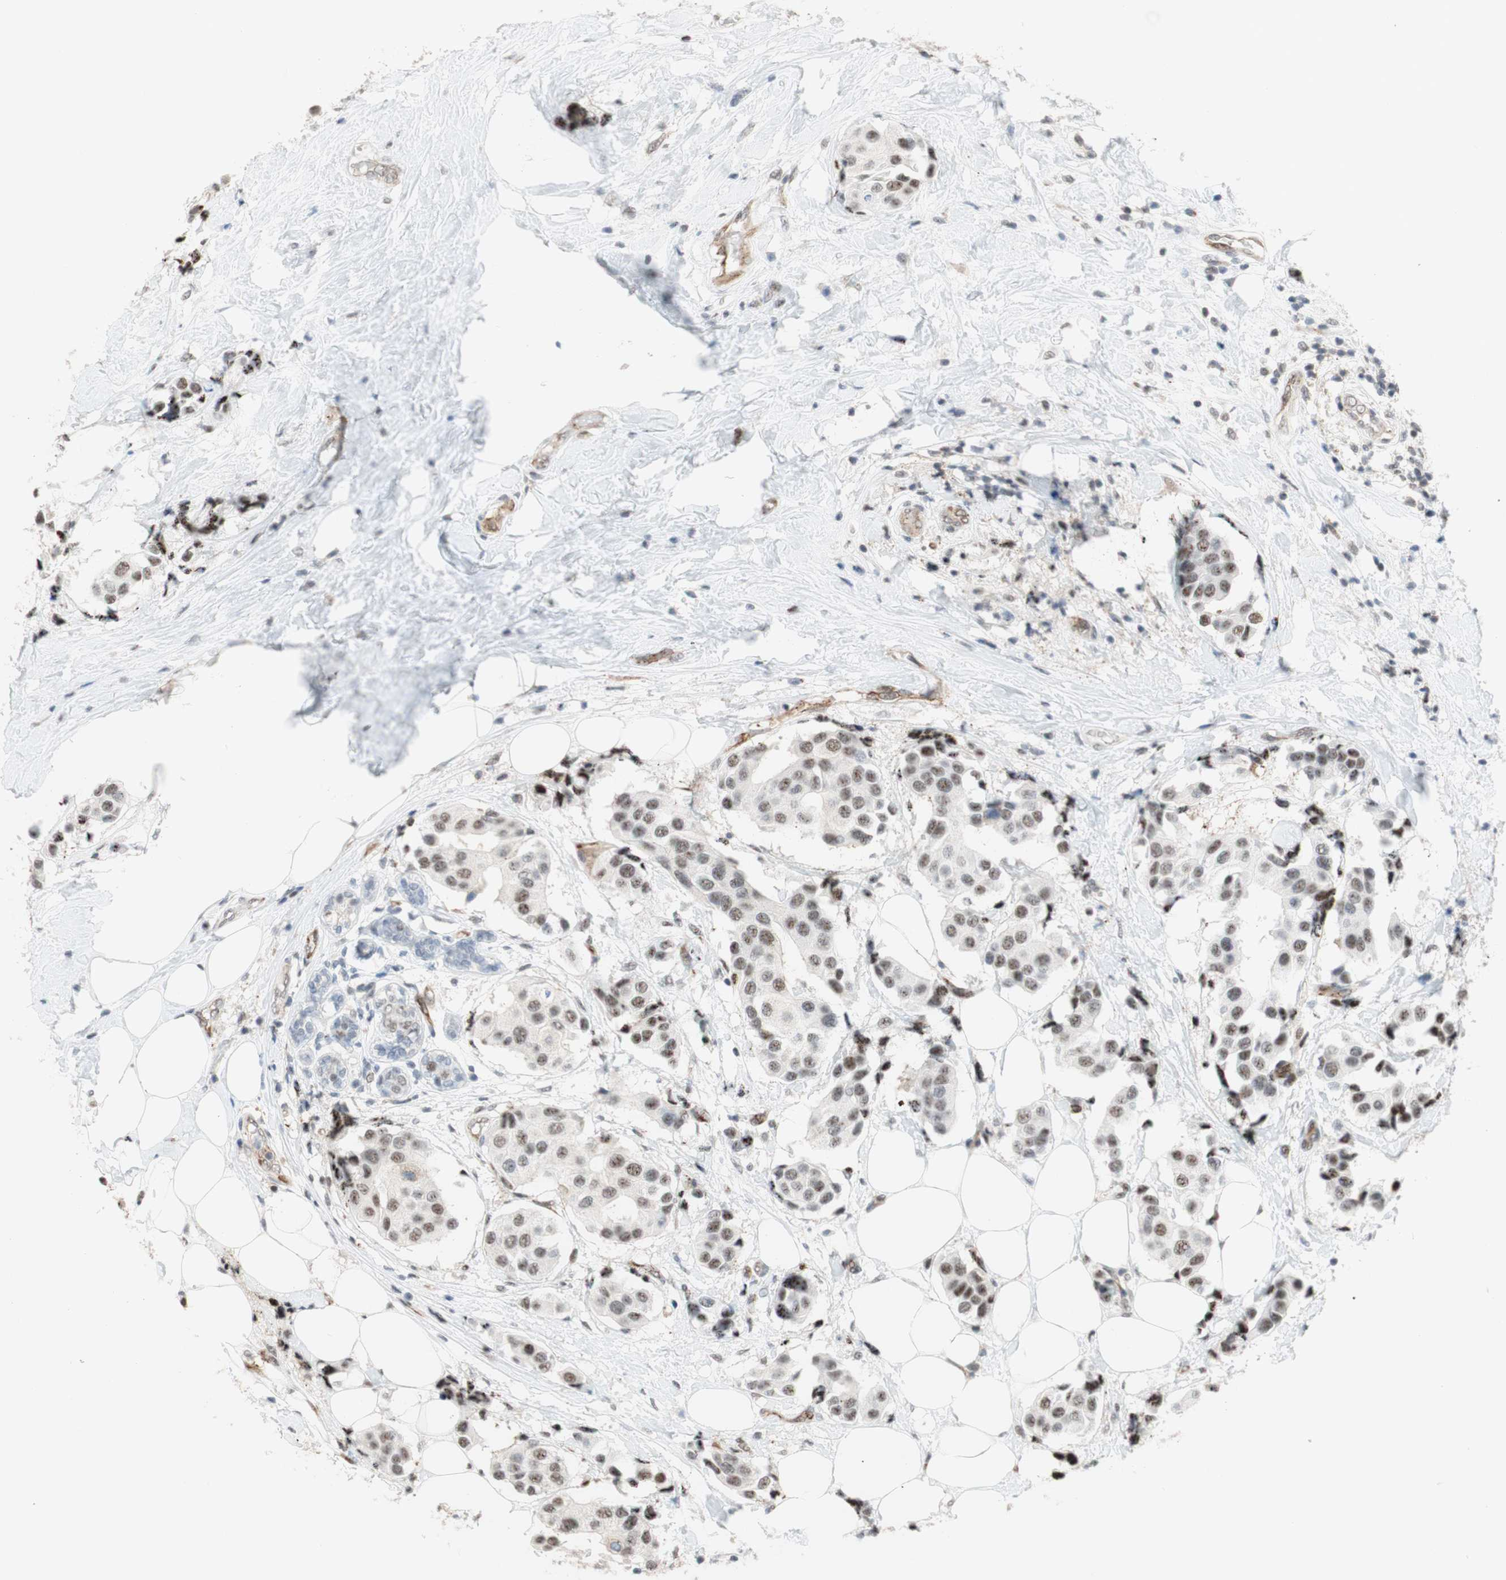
{"staining": {"intensity": "weak", "quantity": ">75%", "location": "nuclear"}, "tissue": "breast cancer", "cell_type": "Tumor cells", "image_type": "cancer", "snomed": [{"axis": "morphology", "description": "Normal tissue, NOS"}, {"axis": "morphology", "description": "Duct carcinoma"}, {"axis": "topography", "description": "Breast"}], "caption": "Breast intraductal carcinoma stained with DAB IHC displays low levels of weak nuclear positivity in about >75% of tumor cells.", "gene": "SAP18", "patient": {"sex": "female", "age": 39}}